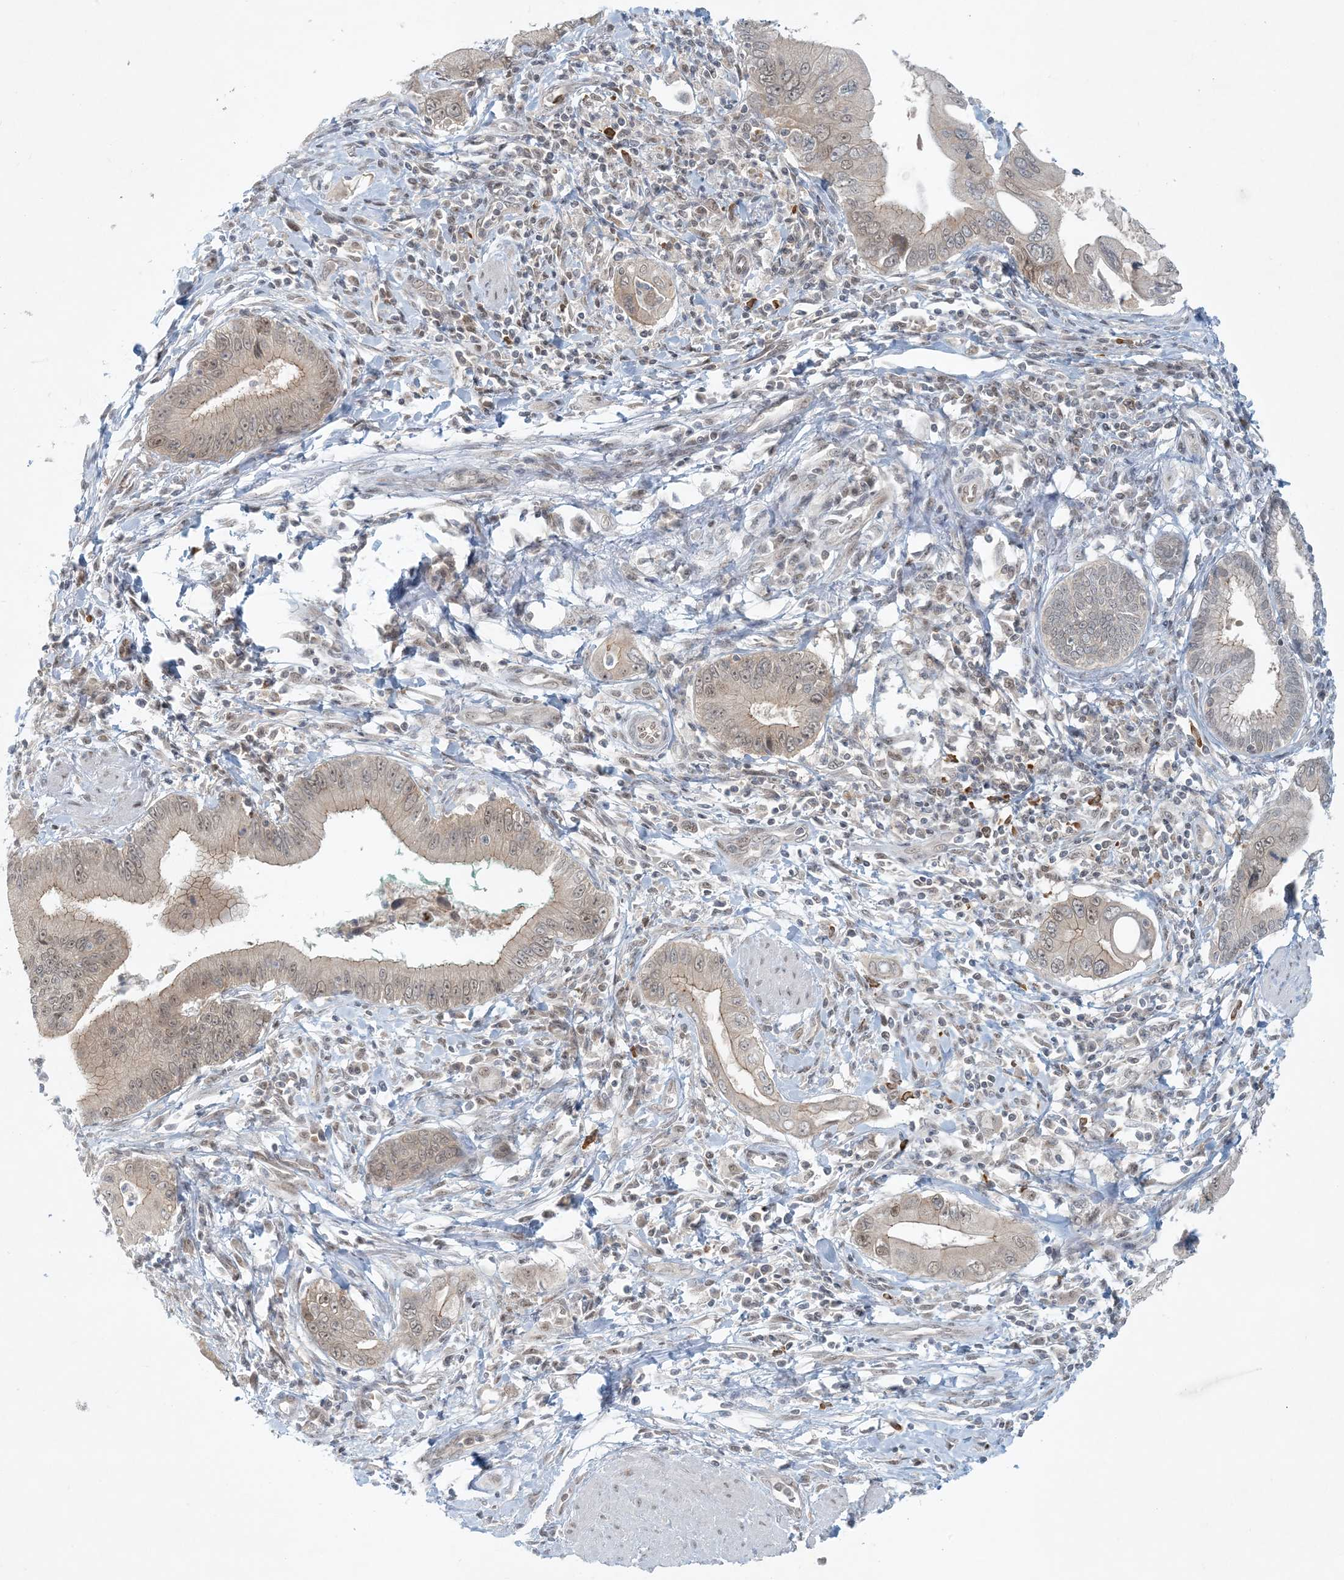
{"staining": {"intensity": "weak", "quantity": "25%-75%", "location": "cytoplasmic/membranous,nuclear"}, "tissue": "pancreatic cancer", "cell_type": "Tumor cells", "image_type": "cancer", "snomed": [{"axis": "morphology", "description": "Adenocarcinoma, NOS"}, {"axis": "topography", "description": "Pancreas"}], "caption": "An immunohistochemistry histopathology image of tumor tissue is shown. Protein staining in brown labels weak cytoplasmic/membranous and nuclear positivity in pancreatic cancer (adenocarcinoma) within tumor cells.", "gene": "OBI1", "patient": {"sex": "male", "age": 78}}